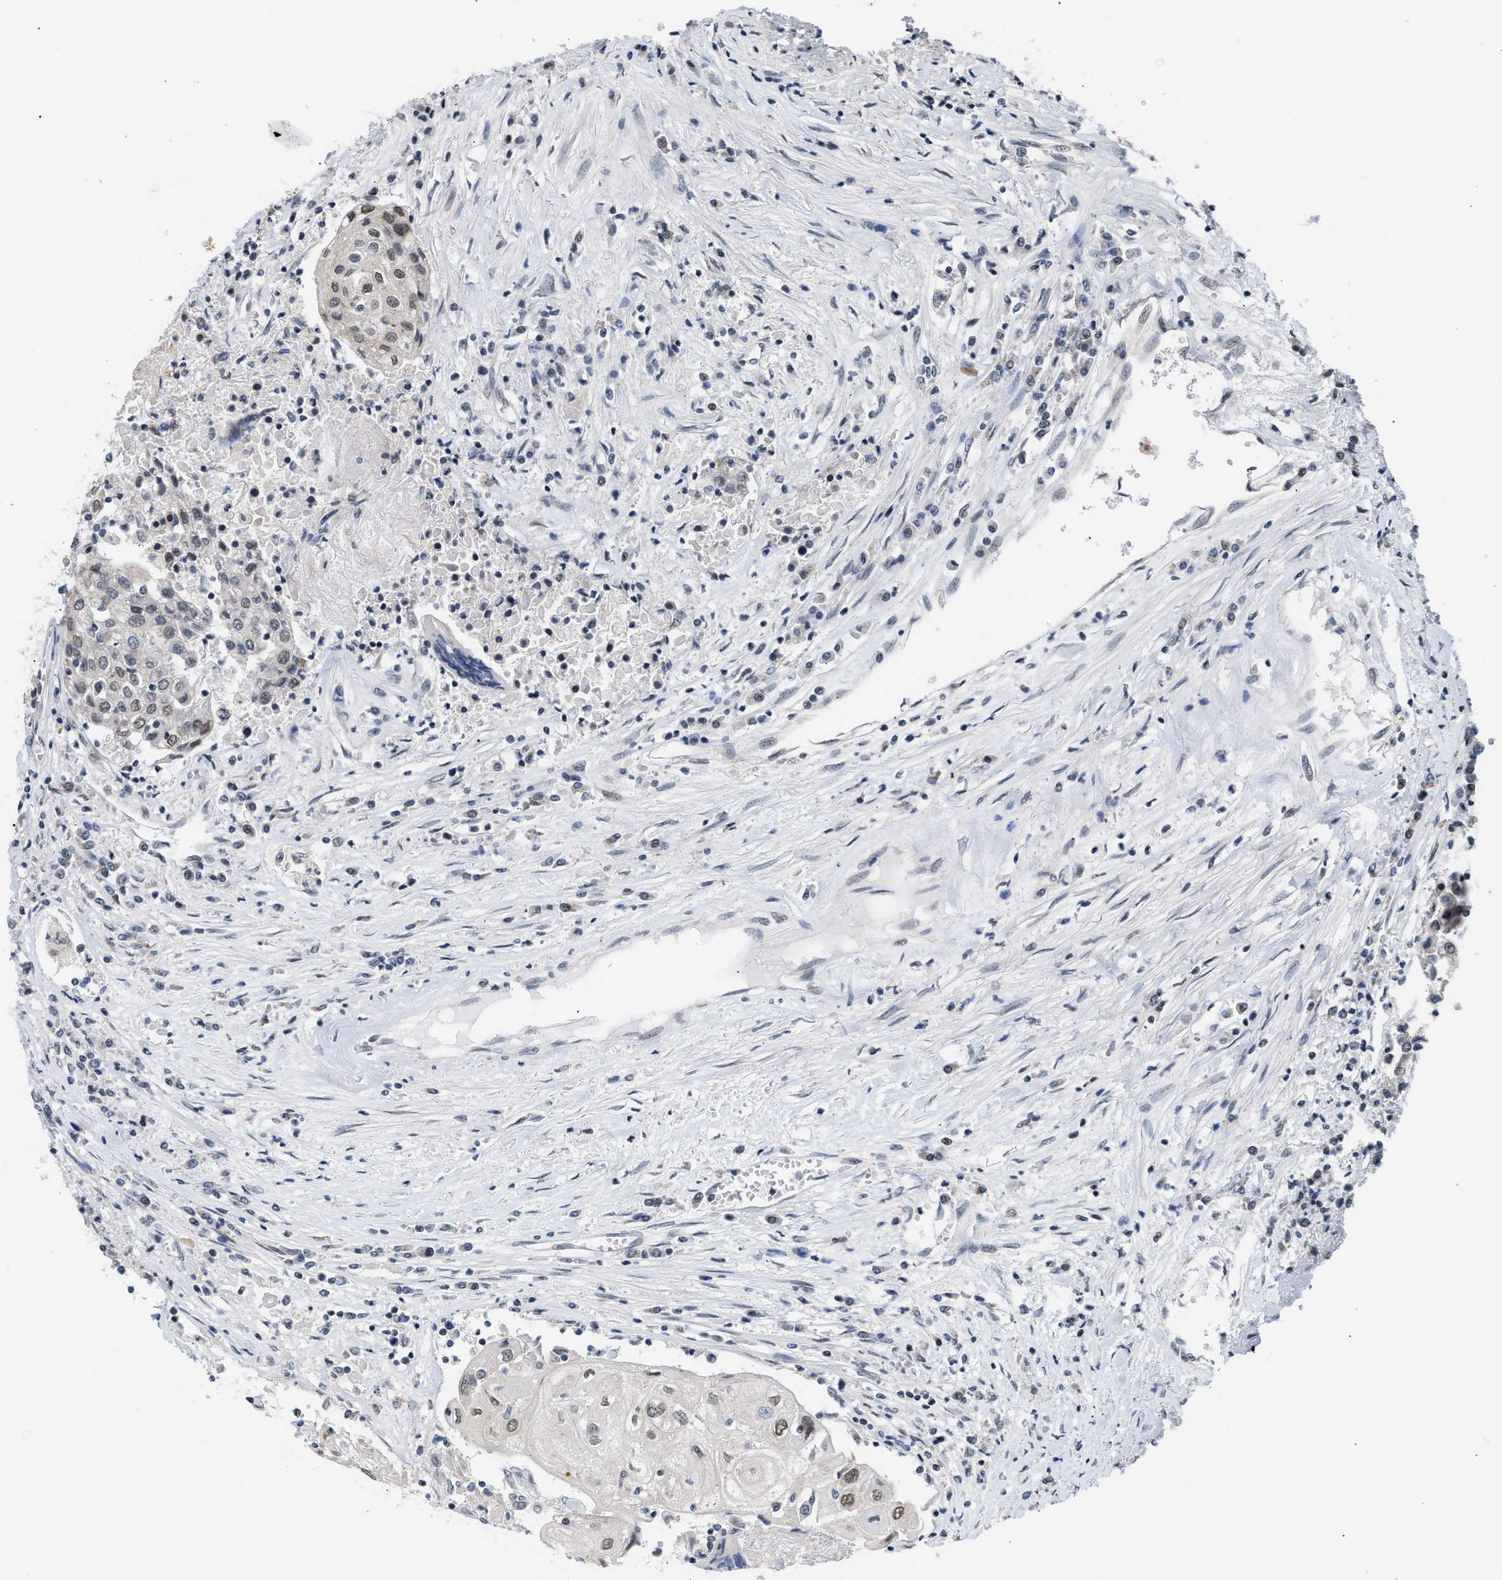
{"staining": {"intensity": "weak", "quantity": "<25%", "location": "nuclear"}, "tissue": "urothelial cancer", "cell_type": "Tumor cells", "image_type": "cancer", "snomed": [{"axis": "morphology", "description": "Urothelial carcinoma, High grade"}, {"axis": "topography", "description": "Urinary bladder"}], "caption": "Human urothelial cancer stained for a protein using IHC displays no positivity in tumor cells.", "gene": "TXNRD3", "patient": {"sex": "female", "age": 85}}